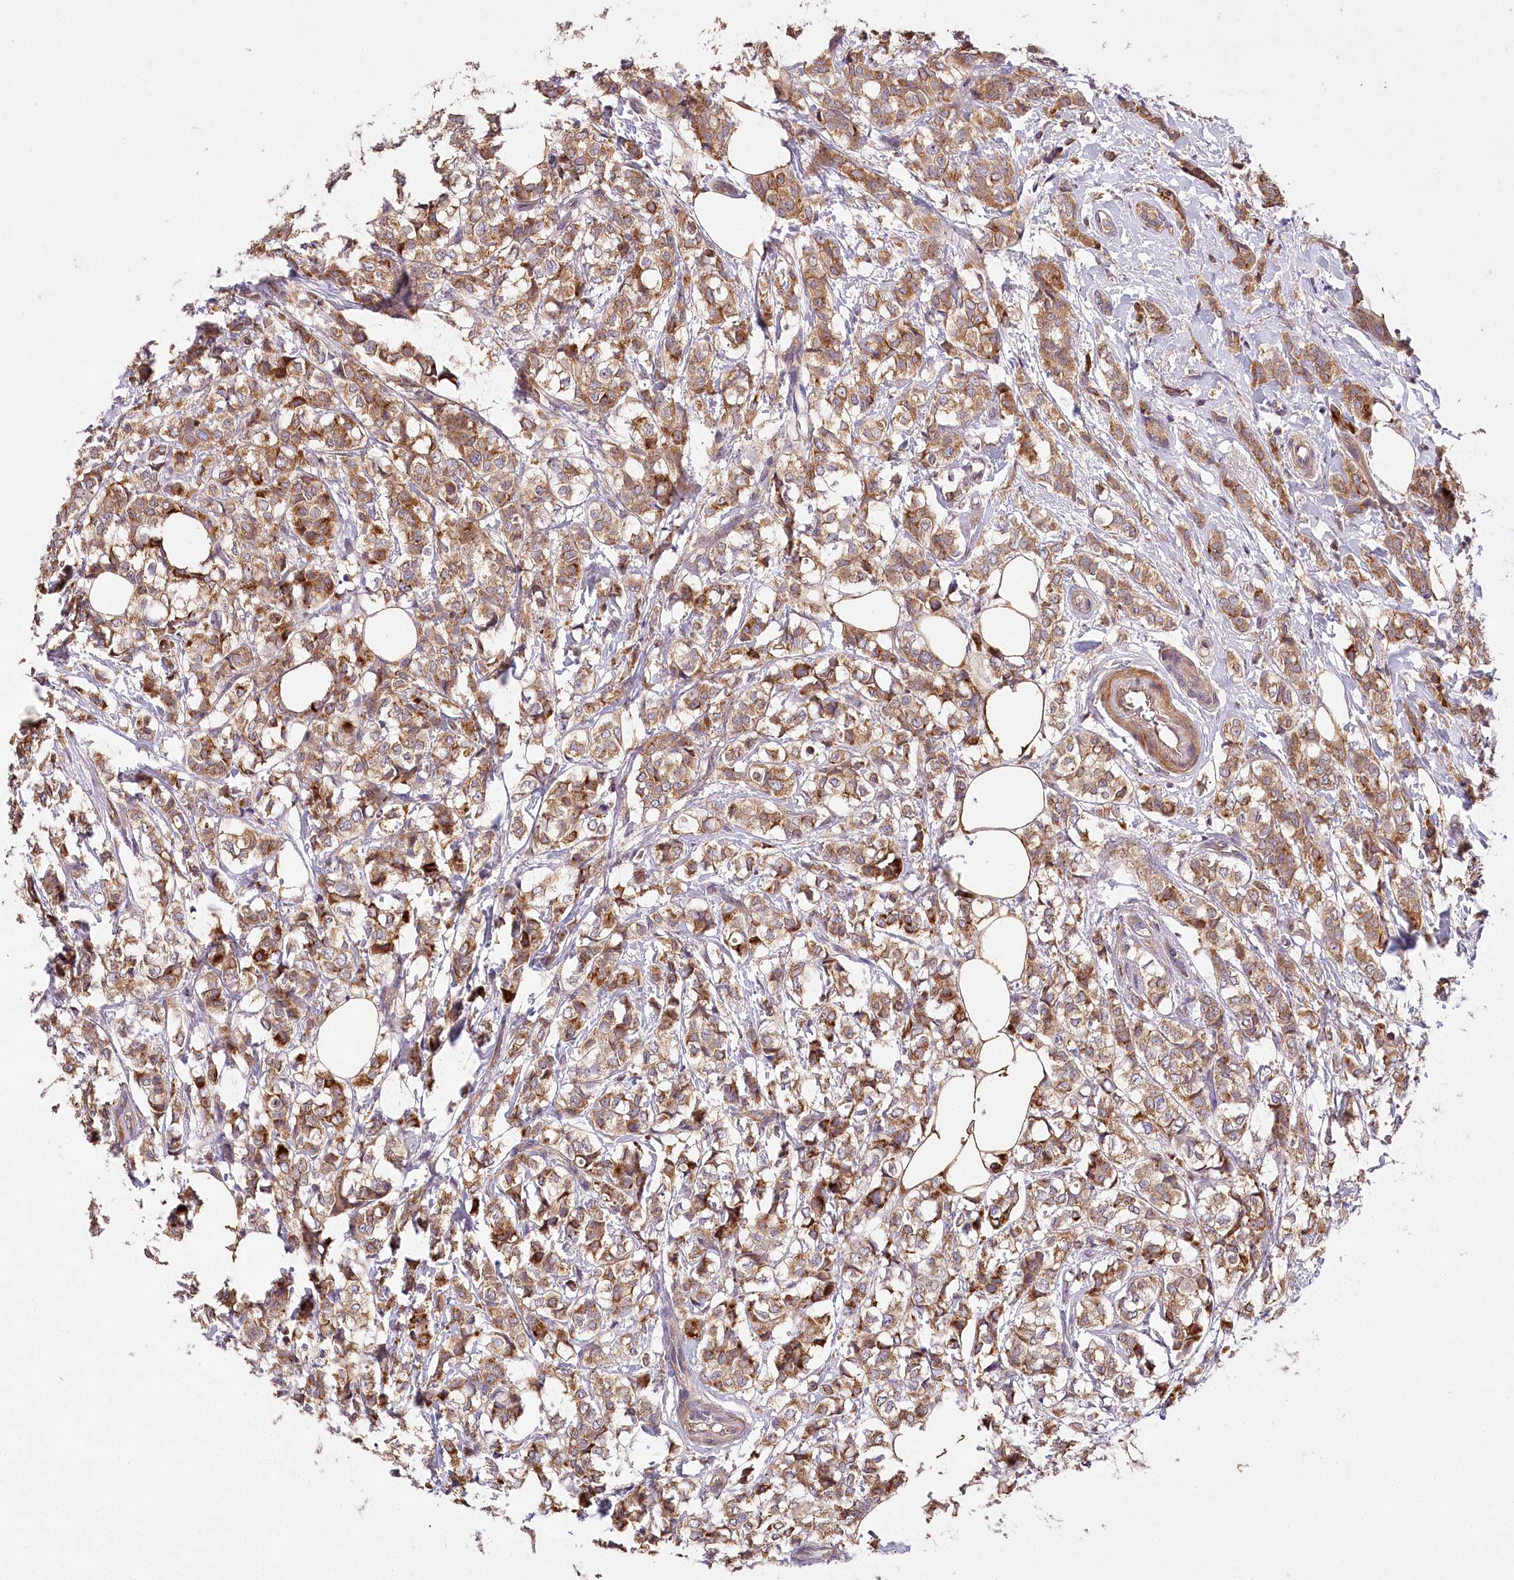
{"staining": {"intensity": "moderate", "quantity": ">75%", "location": "cytoplasmic/membranous"}, "tissue": "breast cancer", "cell_type": "Tumor cells", "image_type": "cancer", "snomed": [{"axis": "morphology", "description": "Lobular carcinoma"}, {"axis": "topography", "description": "Breast"}], "caption": "Protein expression analysis of human breast cancer reveals moderate cytoplasmic/membranous expression in about >75% of tumor cells. (IHC, brightfield microscopy, high magnification).", "gene": "LSS", "patient": {"sex": "female", "age": 60}}